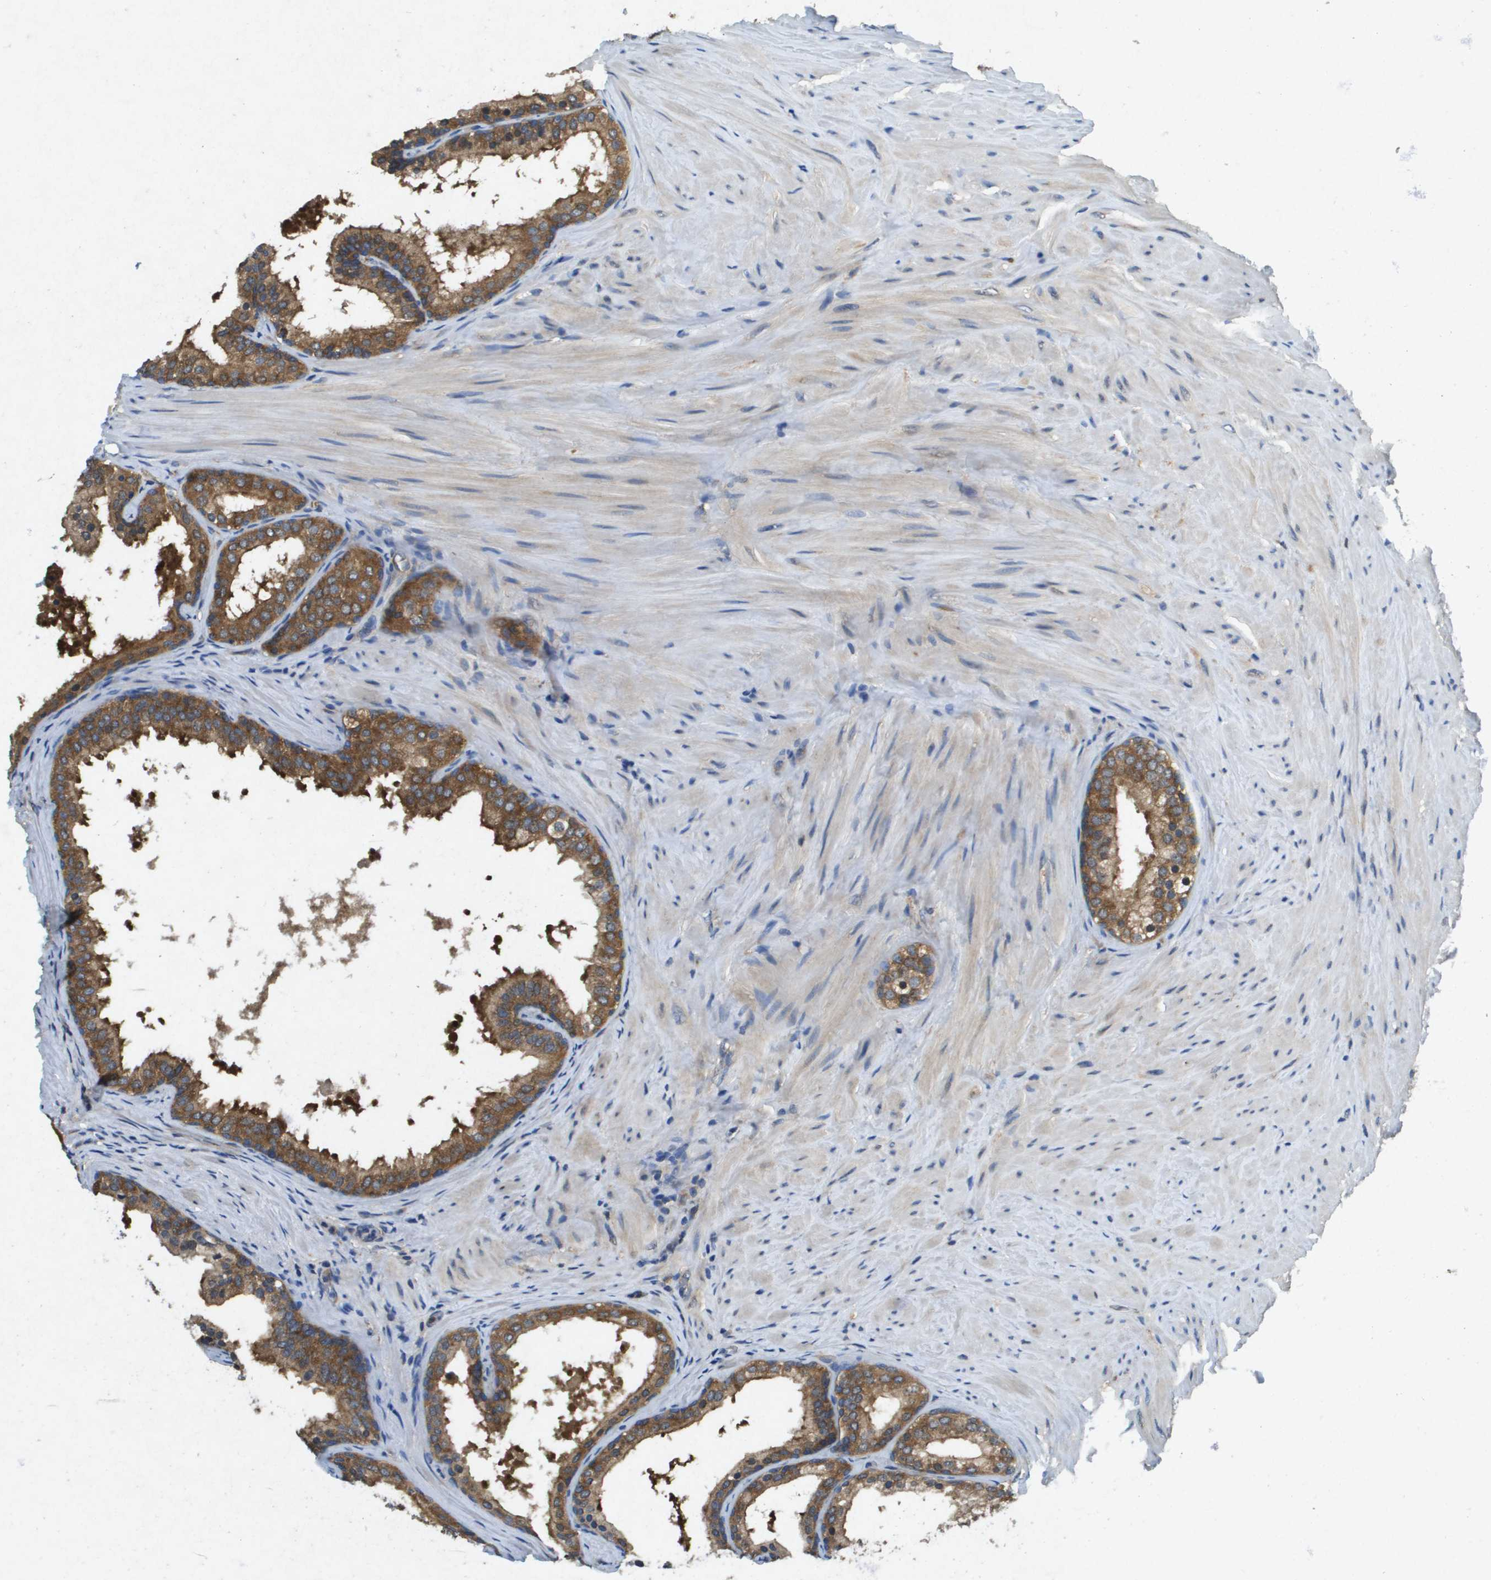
{"staining": {"intensity": "moderate", "quantity": ">75%", "location": "cytoplasmic/membranous"}, "tissue": "prostate cancer", "cell_type": "Tumor cells", "image_type": "cancer", "snomed": [{"axis": "morphology", "description": "Adenocarcinoma, Low grade"}, {"axis": "topography", "description": "Prostate"}], "caption": "Immunohistochemistry (IHC) photomicrograph of prostate cancer stained for a protein (brown), which shows medium levels of moderate cytoplasmic/membranous positivity in about >75% of tumor cells.", "gene": "PTPRT", "patient": {"sex": "male", "age": 69}}